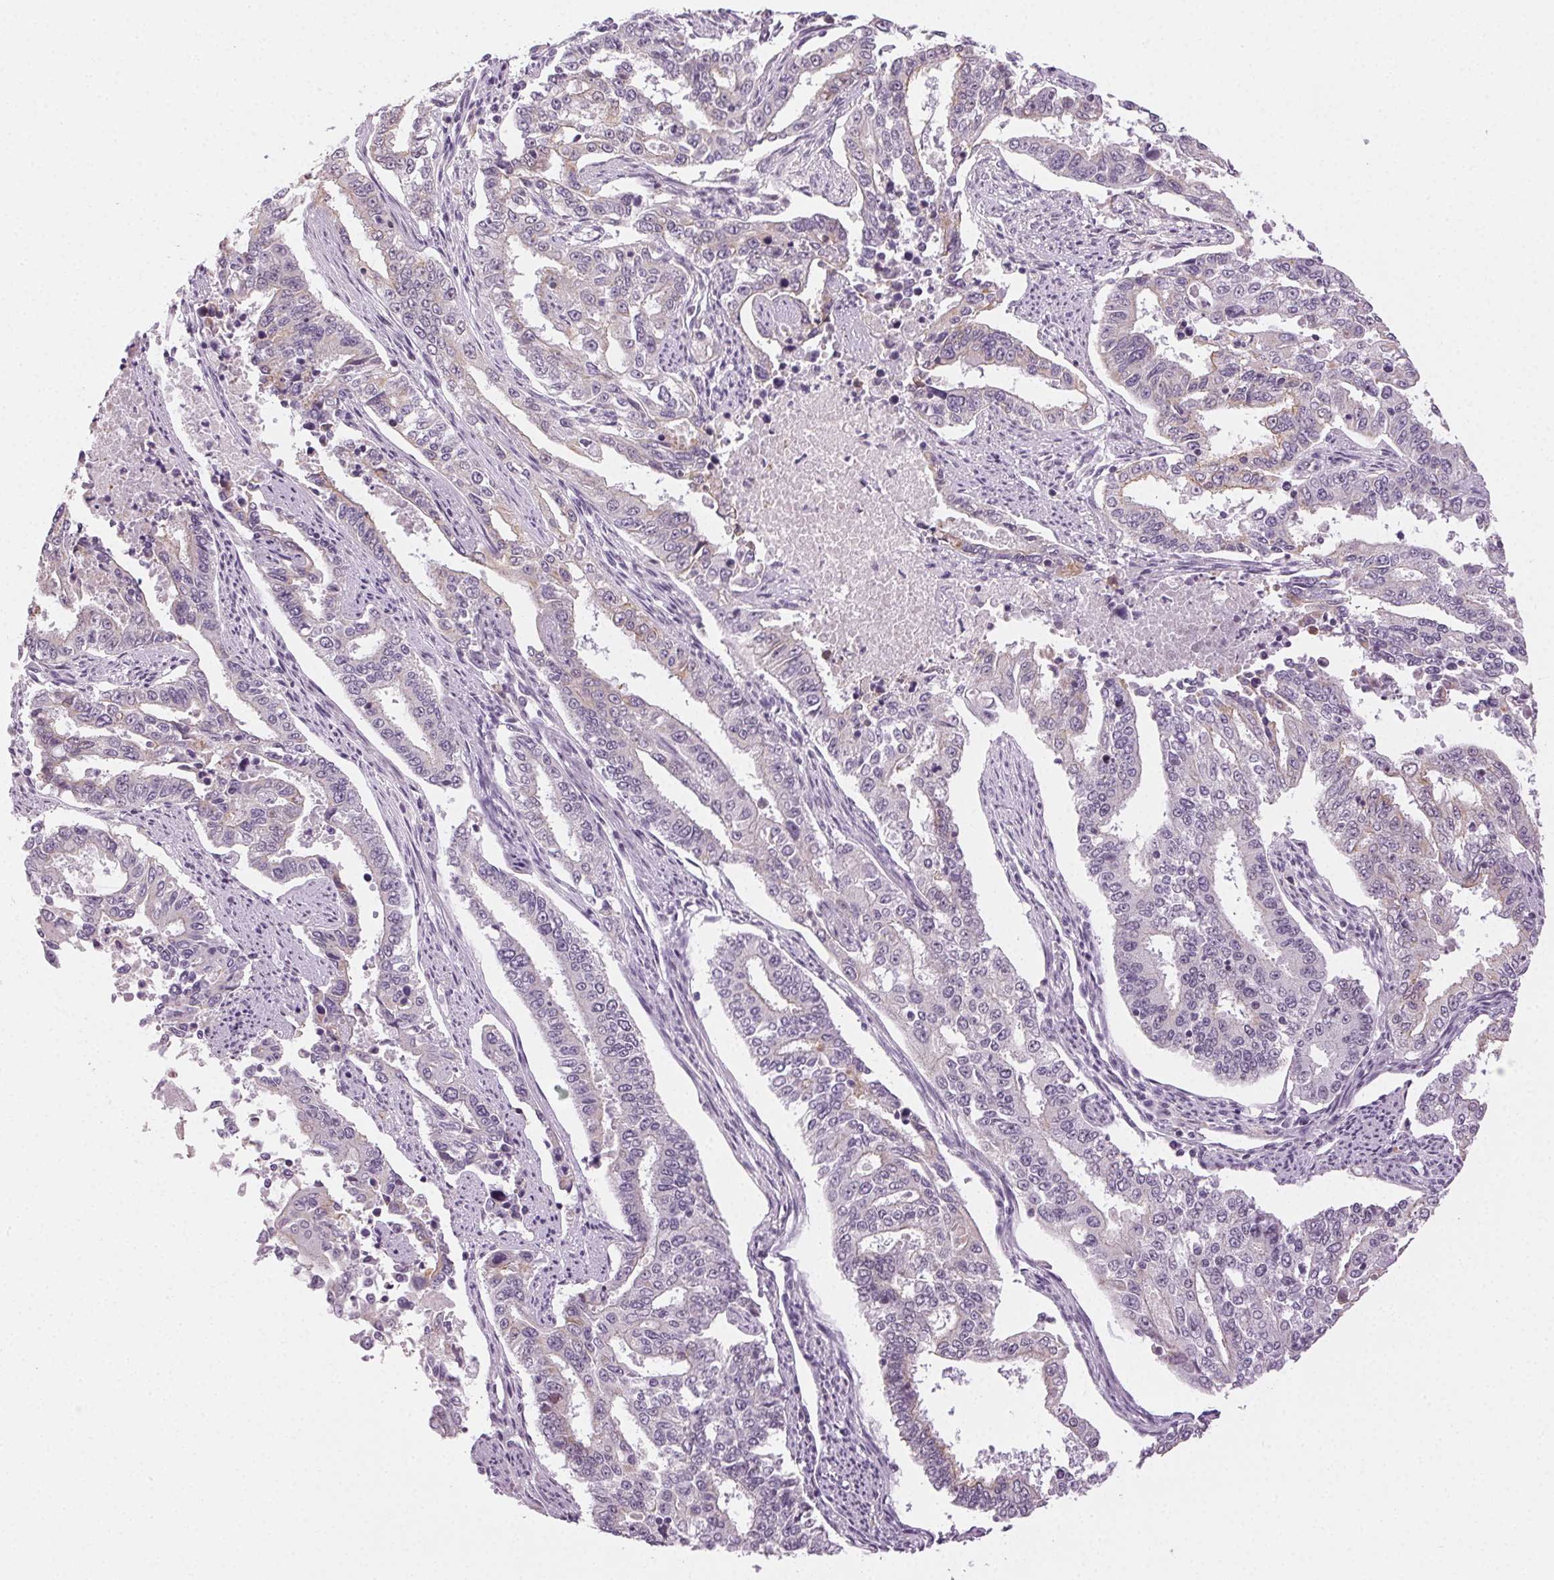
{"staining": {"intensity": "negative", "quantity": "none", "location": "none"}, "tissue": "endometrial cancer", "cell_type": "Tumor cells", "image_type": "cancer", "snomed": [{"axis": "morphology", "description": "Adenocarcinoma, NOS"}, {"axis": "topography", "description": "Uterus"}], "caption": "DAB immunohistochemical staining of human adenocarcinoma (endometrial) exhibits no significant positivity in tumor cells. (DAB IHC with hematoxylin counter stain).", "gene": "AIF1L", "patient": {"sex": "female", "age": 59}}